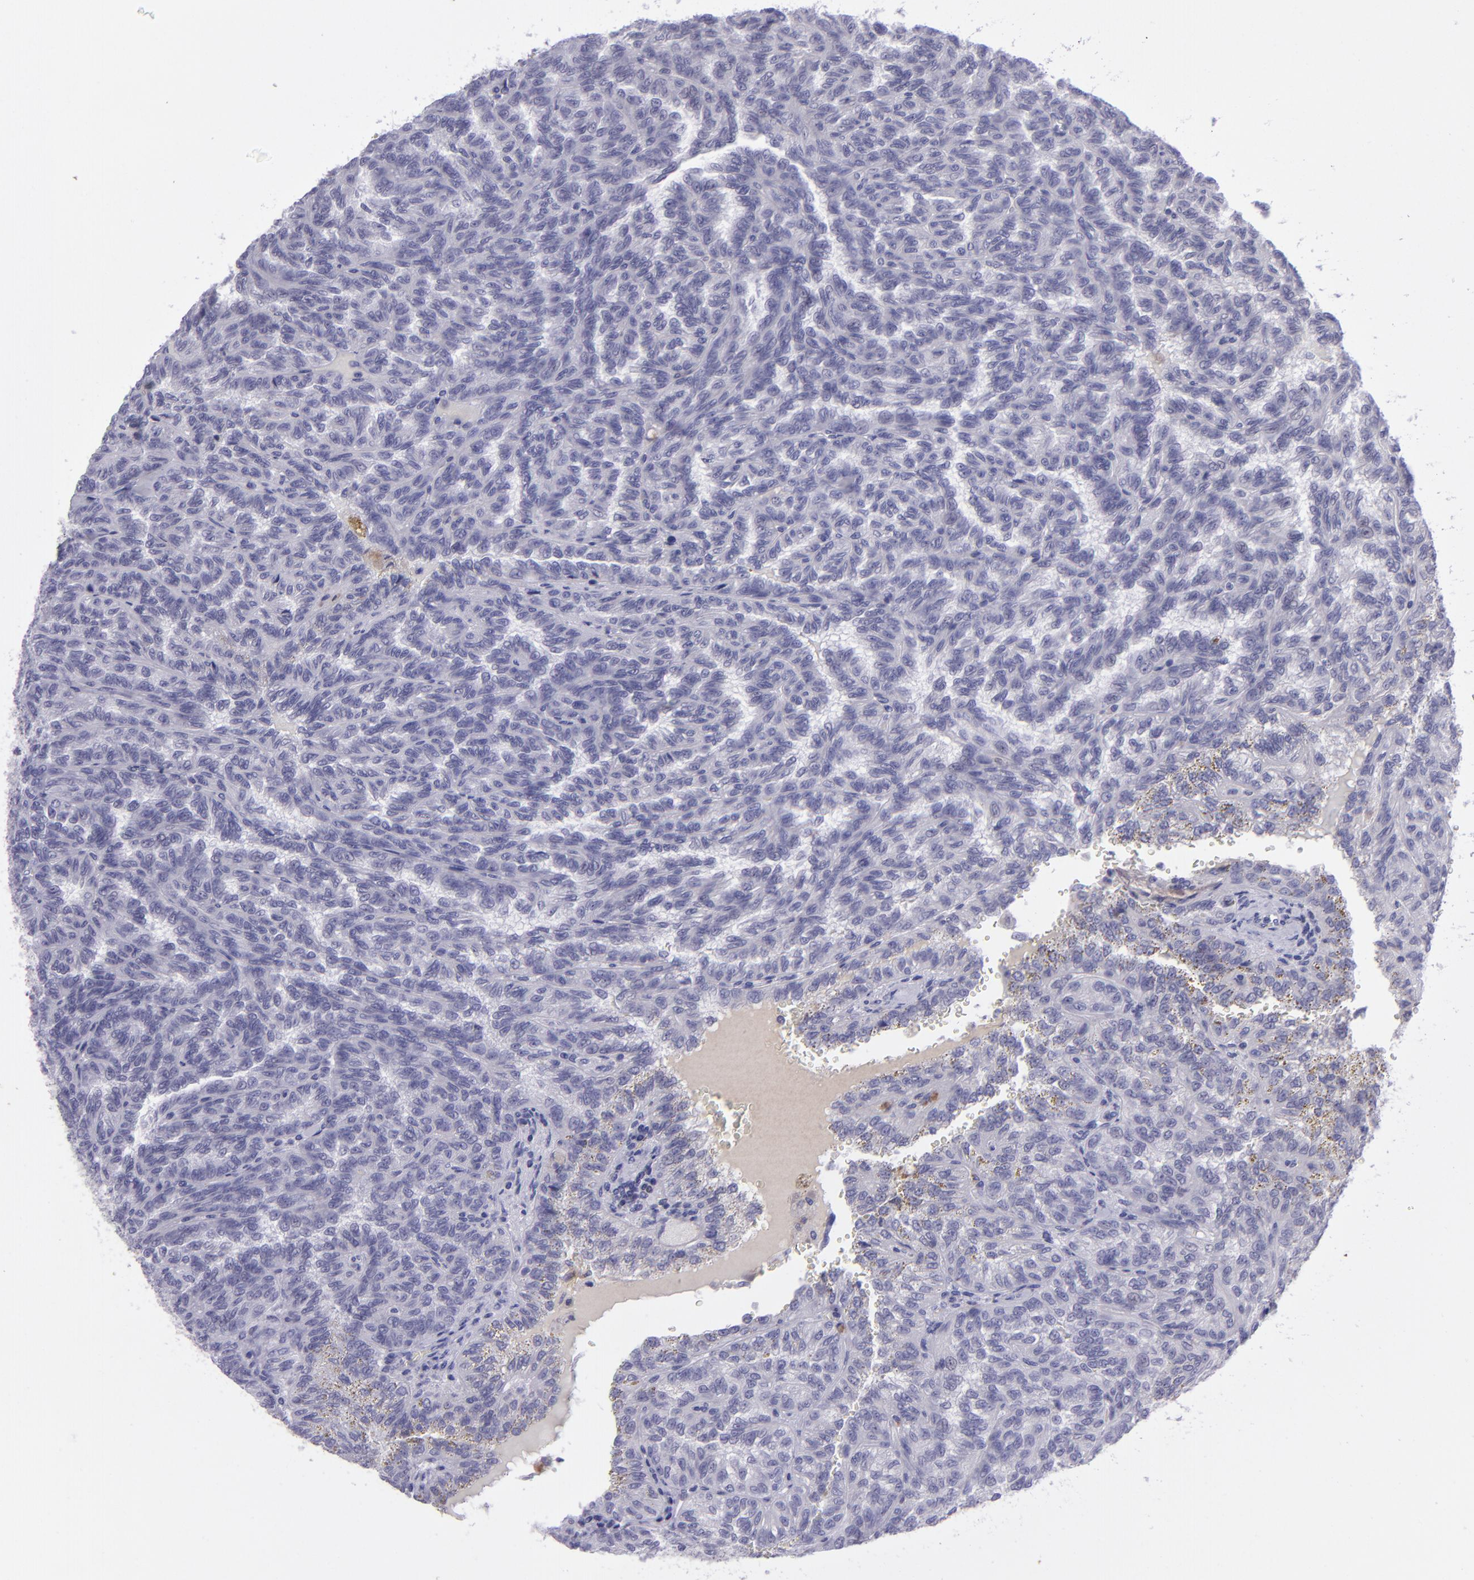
{"staining": {"intensity": "moderate", "quantity": "<25%", "location": "cytoplasmic/membranous"}, "tissue": "renal cancer", "cell_type": "Tumor cells", "image_type": "cancer", "snomed": [{"axis": "morphology", "description": "Inflammation, NOS"}, {"axis": "morphology", "description": "Adenocarcinoma, NOS"}, {"axis": "topography", "description": "Kidney"}], "caption": "IHC photomicrograph of human renal adenocarcinoma stained for a protein (brown), which reveals low levels of moderate cytoplasmic/membranous positivity in about <25% of tumor cells.", "gene": "POU2F2", "patient": {"sex": "male", "age": 68}}